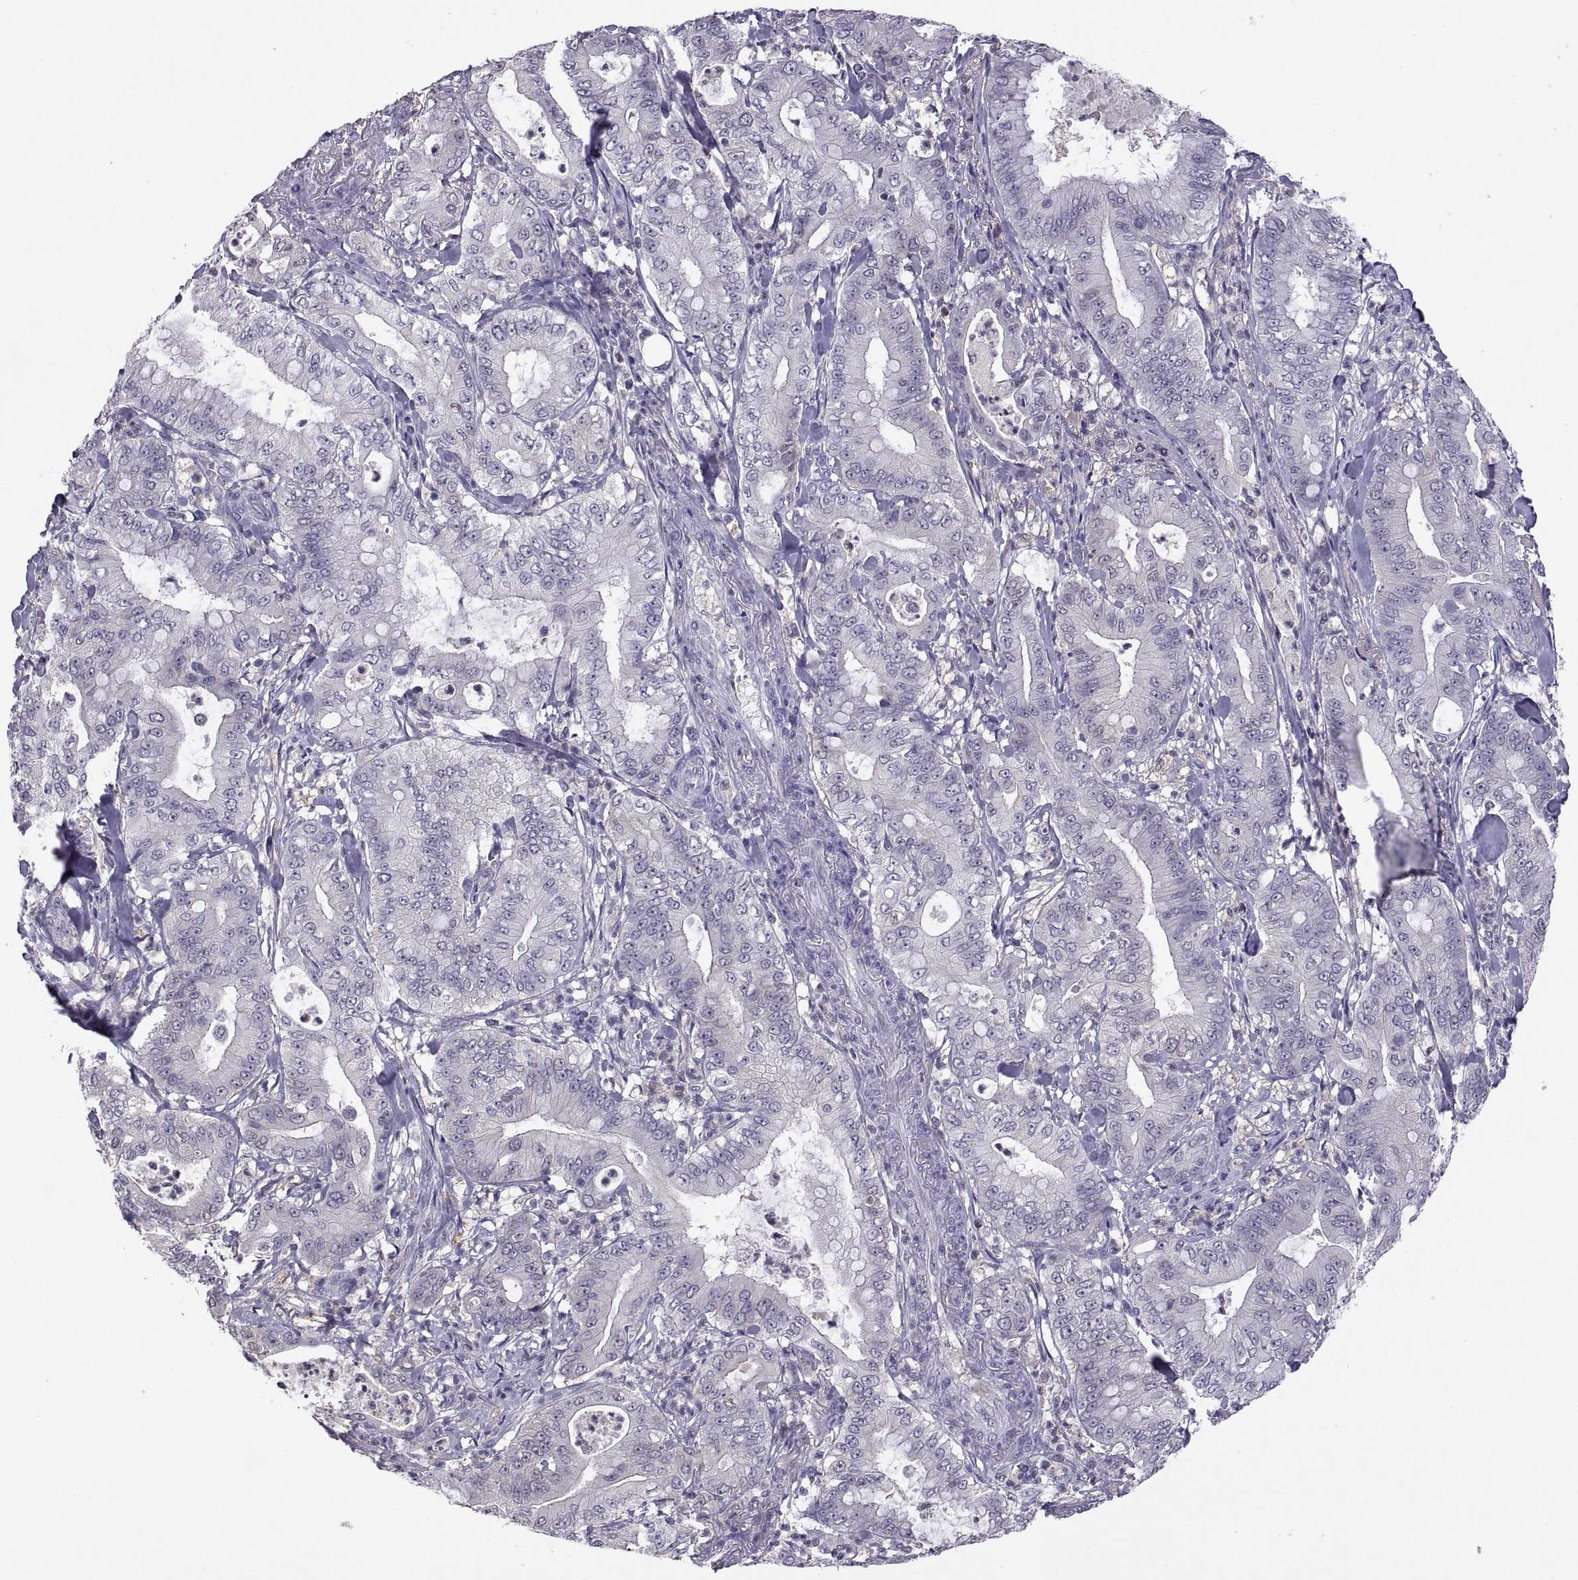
{"staining": {"intensity": "negative", "quantity": "none", "location": "none"}, "tissue": "pancreatic cancer", "cell_type": "Tumor cells", "image_type": "cancer", "snomed": [{"axis": "morphology", "description": "Adenocarcinoma, NOS"}, {"axis": "topography", "description": "Pancreas"}], "caption": "This is an immunohistochemistry (IHC) photomicrograph of pancreatic adenocarcinoma. There is no expression in tumor cells.", "gene": "FGF9", "patient": {"sex": "male", "age": 71}}